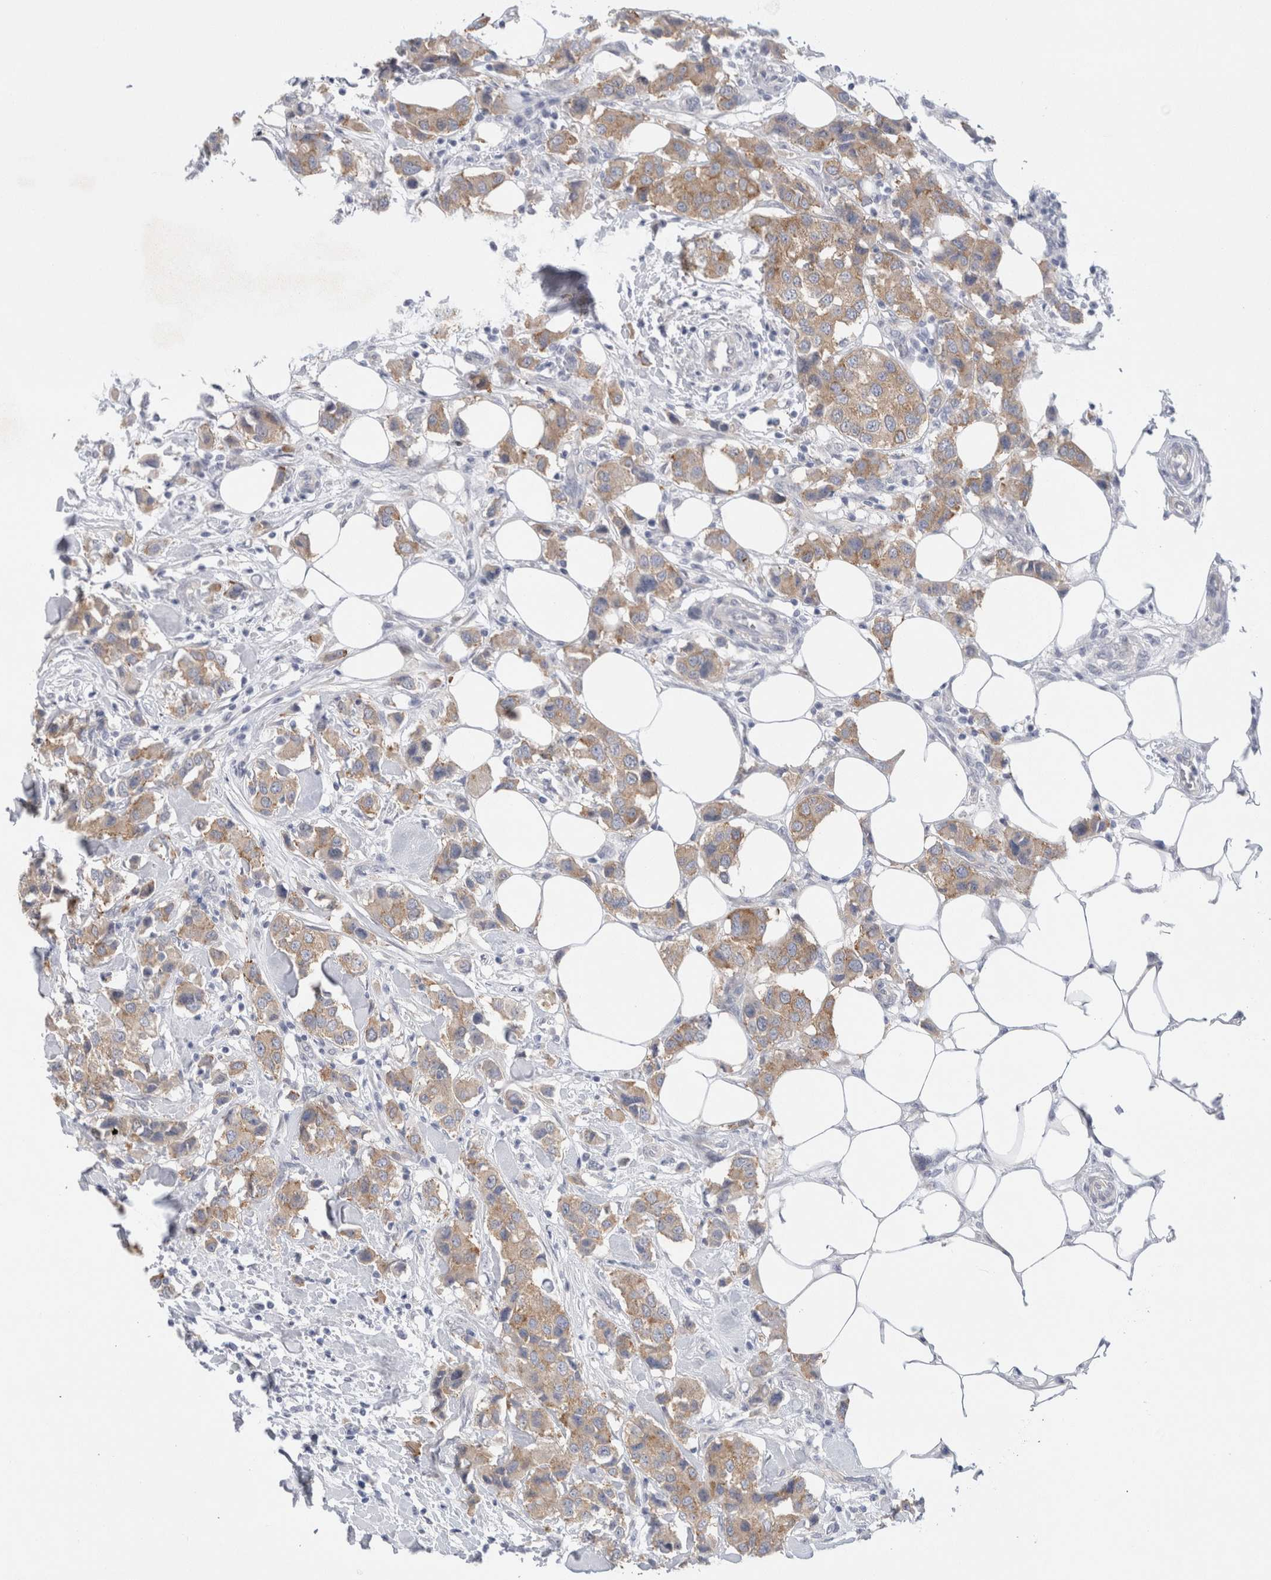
{"staining": {"intensity": "weak", "quantity": ">75%", "location": "cytoplasmic/membranous"}, "tissue": "breast cancer", "cell_type": "Tumor cells", "image_type": "cancer", "snomed": [{"axis": "morphology", "description": "Normal tissue, NOS"}, {"axis": "morphology", "description": "Duct carcinoma"}, {"axis": "topography", "description": "Breast"}], "caption": "Immunohistochemical staining of human breast cancer displays low levels of weak cytoplasmic/membranous expression in approximately >75% of tumor cells.", "gene": "WIPF2", "patient": {"sex": "female", "age": 50}}